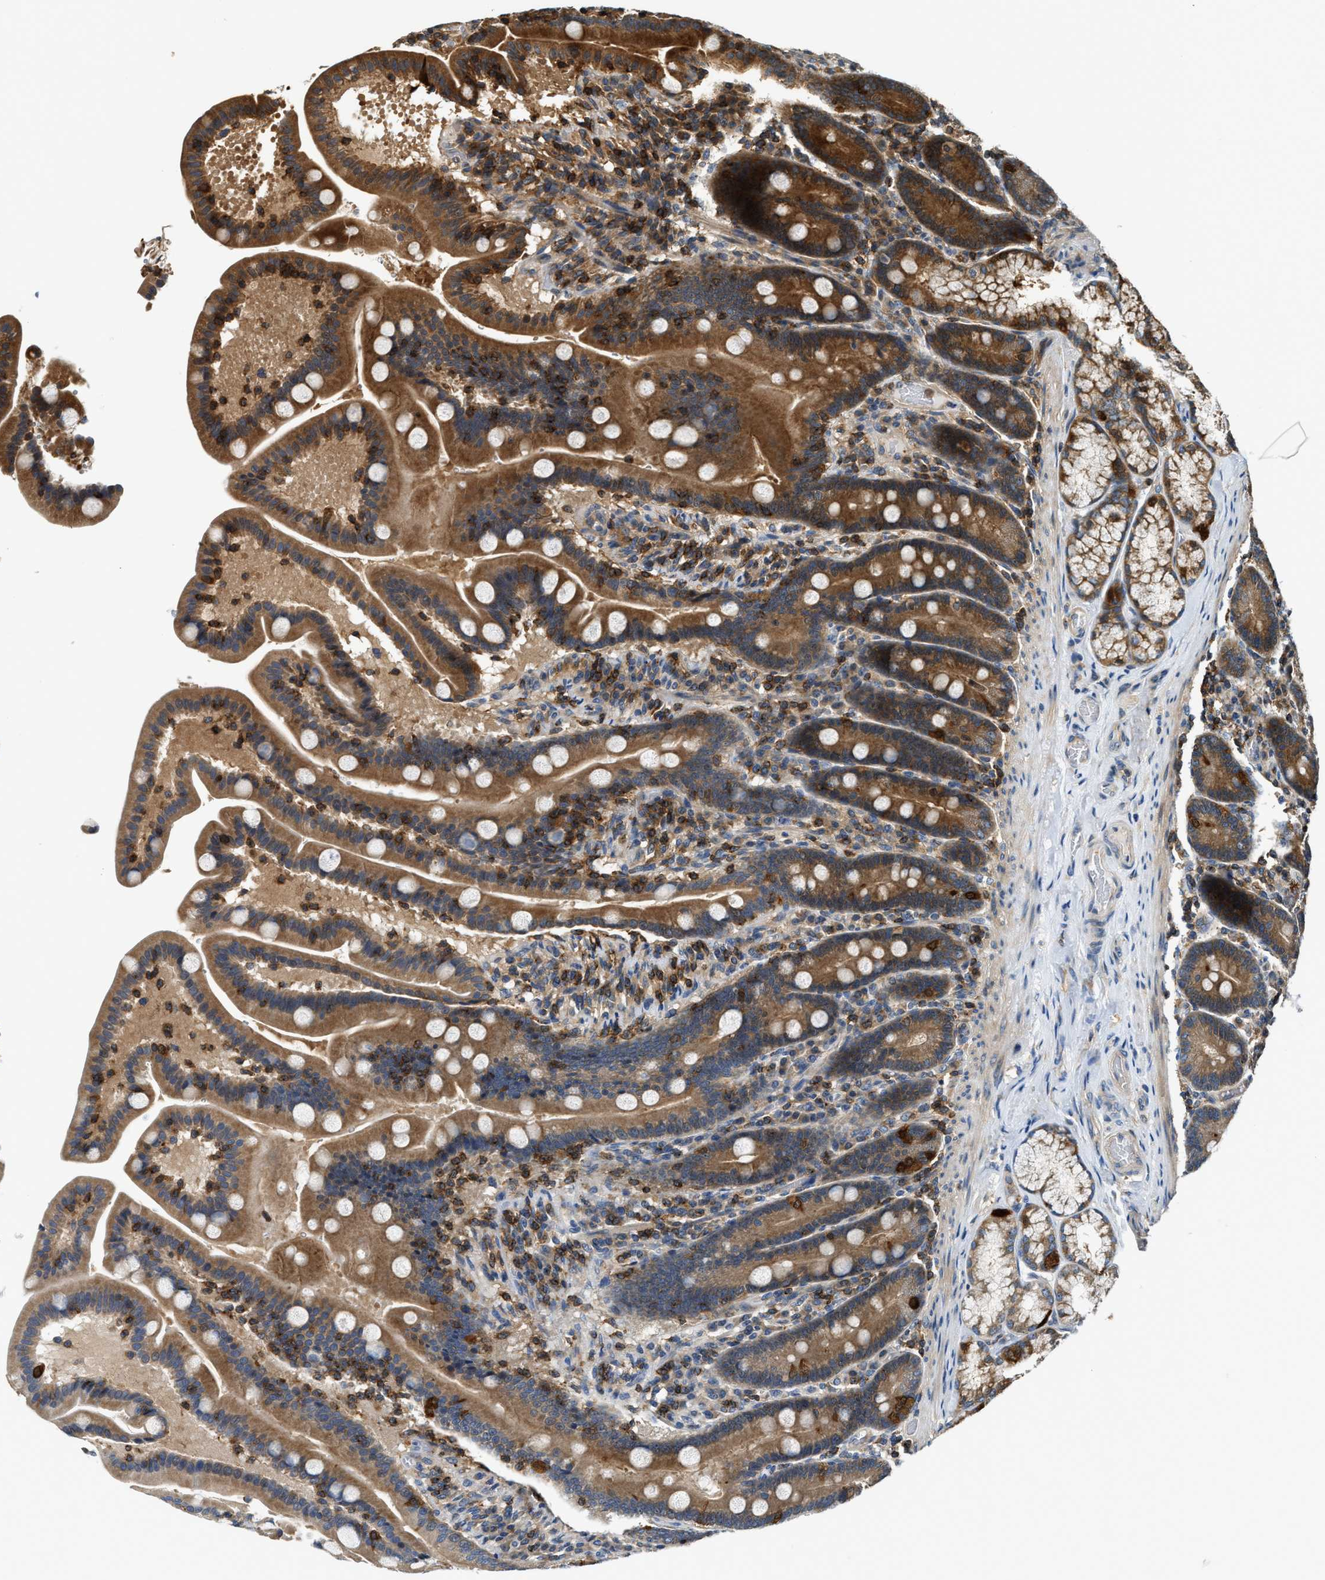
{"staining": {"intensity": "strong", "quantity": ">75%", "location": "cytoplasmic/membranous"}, "tissue": "duodenum", "cell_type": "Glandular cells", "image_type": "normal", "snomed": [{"axis": "morphology", "description": "Normal tissue, NOS"}, {"axis": "topography", "description": "Duodenum"}], "caption": "Immunohistochemistry micrograph of benign human duodenum stained for a protein (brown), which shows high levels of strong cytoplasmic/membranous expression in approximately >75% of glandular cells.", "gene": "SNX5", "patient": {"sex": "male", "age": 54}}